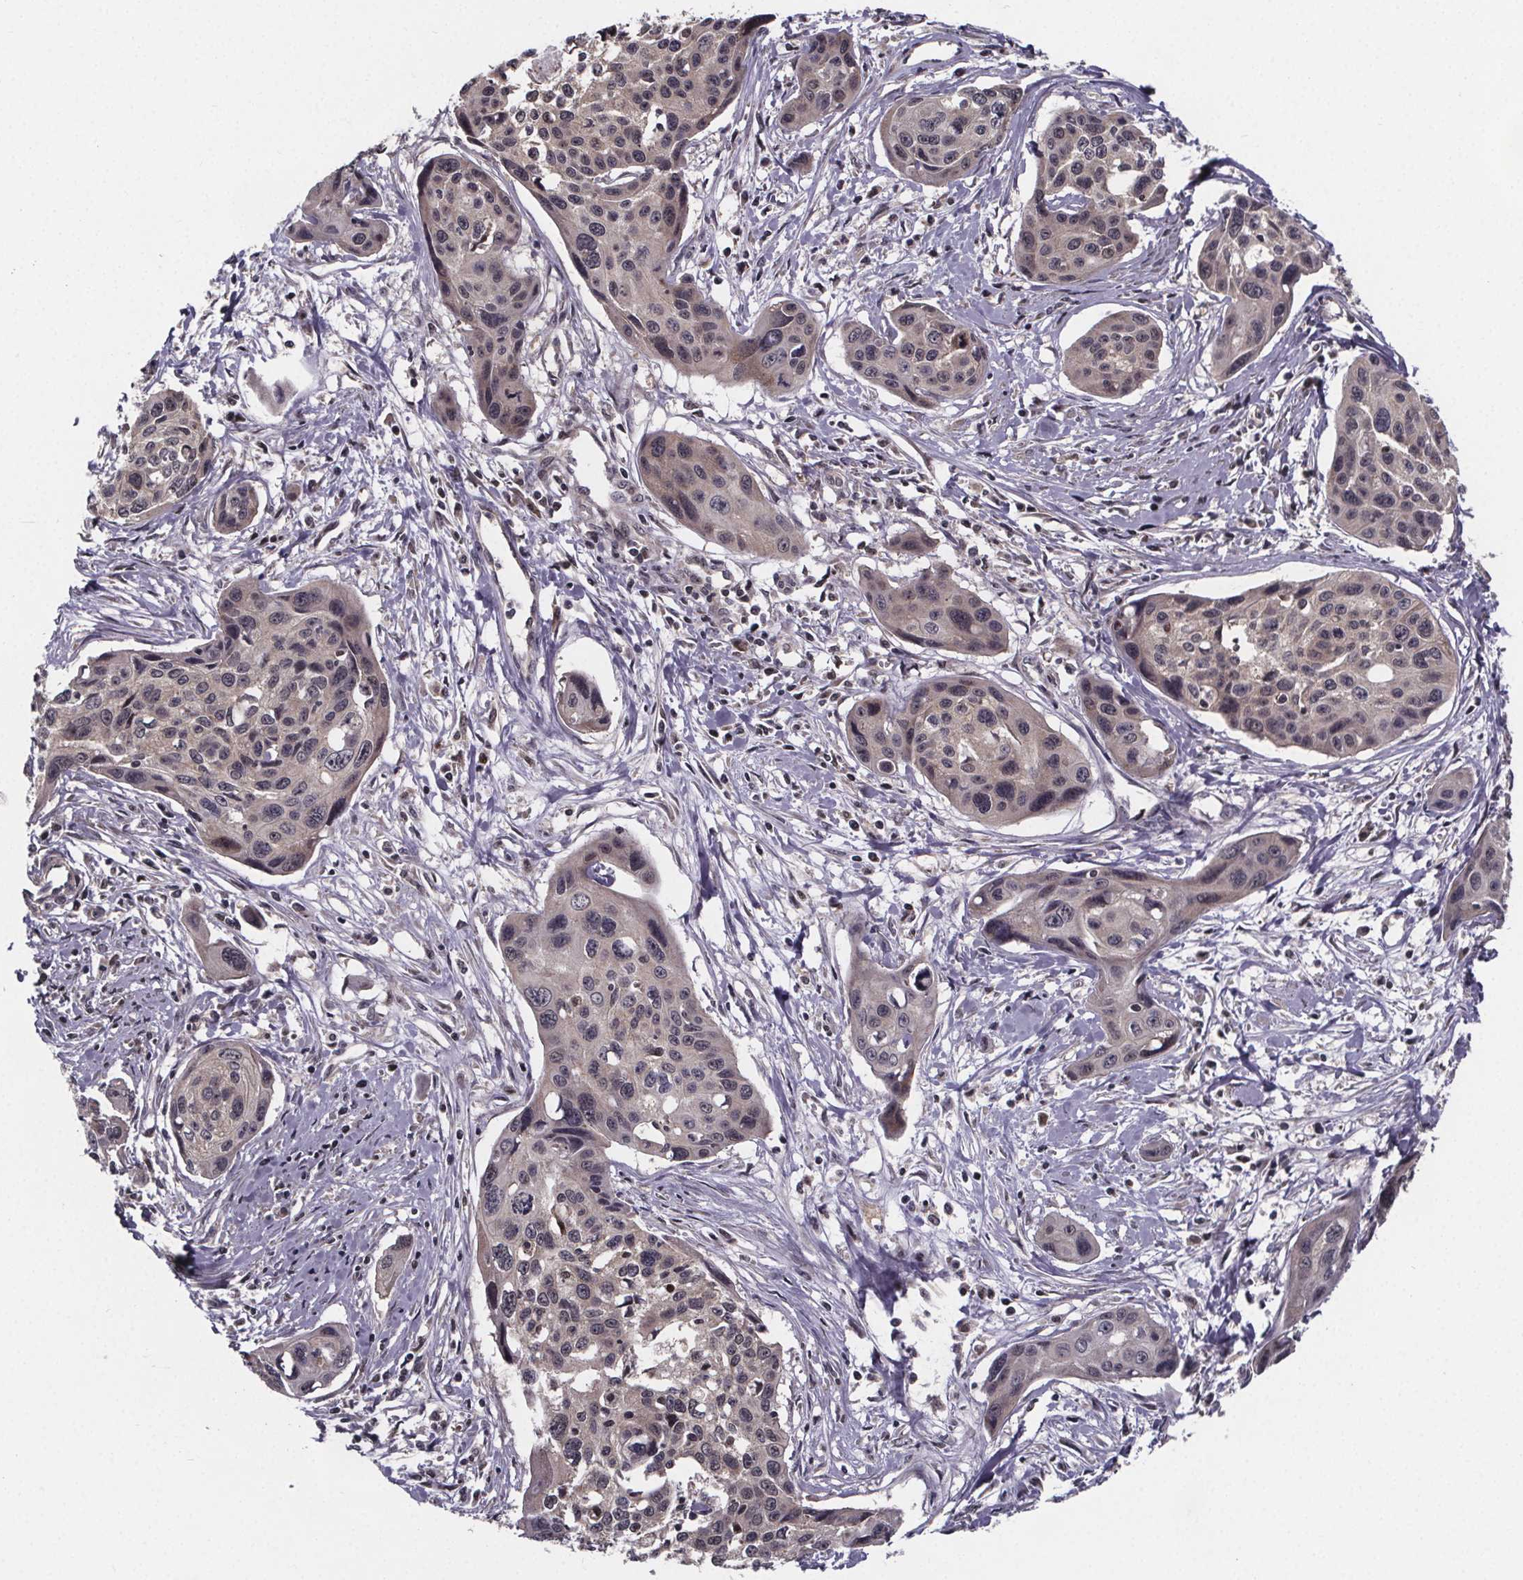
{"staining": {"intensity": "weak", "quantity": "<25%", "location": "cytoplasmic/membranous"}, "tissue": "cervical cancer", "cell_type": "Tumor cells", "image_type": "cancer", "snomed": [{"axis": "morphology", "description": "Squamous cell carcinoma, NOS"}, {"axis": "topography", "description": "Cervix"}], "caption": "Immunohistochemistry of squamous cell carcinoma (cervical) shows no staining in tumor cells. Brightfield microscopy of IHC stained with DAB (brown) and hematoxylin (blue), captured at high magnification.", "gene": "FN3KRP", "patient": {"sex": "female", "age": 31}}